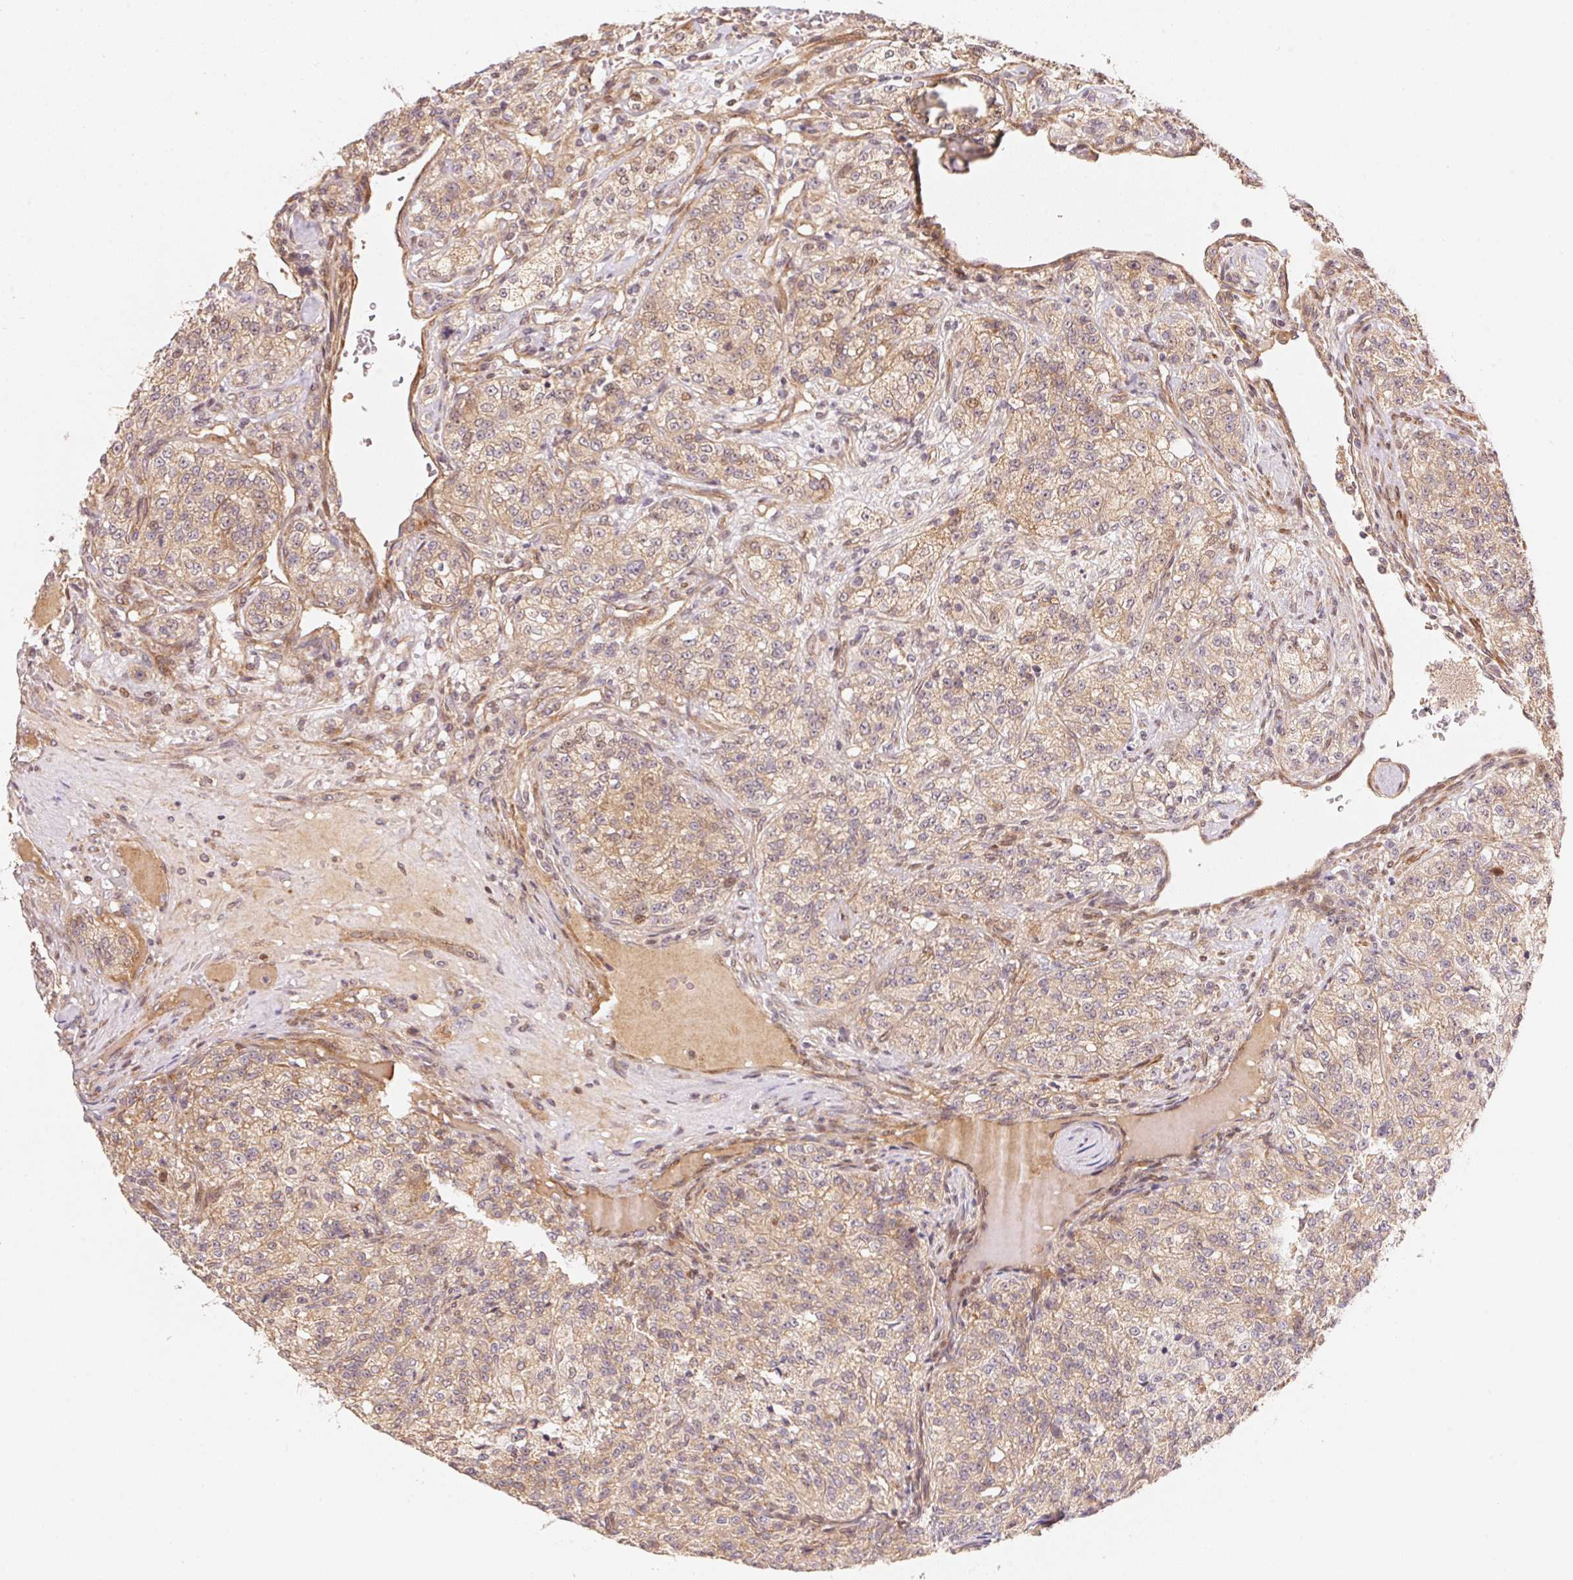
{"staining": {"intensity": "weak", "quantity": ">75%", "location": "cytoplasmic/membranous"}, "tissue": "renal cancer", "cell_type": "Tumor cells", "image_type": "cancer", "snomed": [{"axis": "morphology", "description": "Adenocarcinoma, NOS"}, {"axis": "topography", "description": "Kidney"}], "caption": "Approximately >75% of tumor cells in adenocarcinoma (renal) display weak cytoplasmic/membranous protein staining as visualized by brown immunohistochemical staining.", "gene": "TNIP2", "patient": {"sex": "female", "age": 63}}